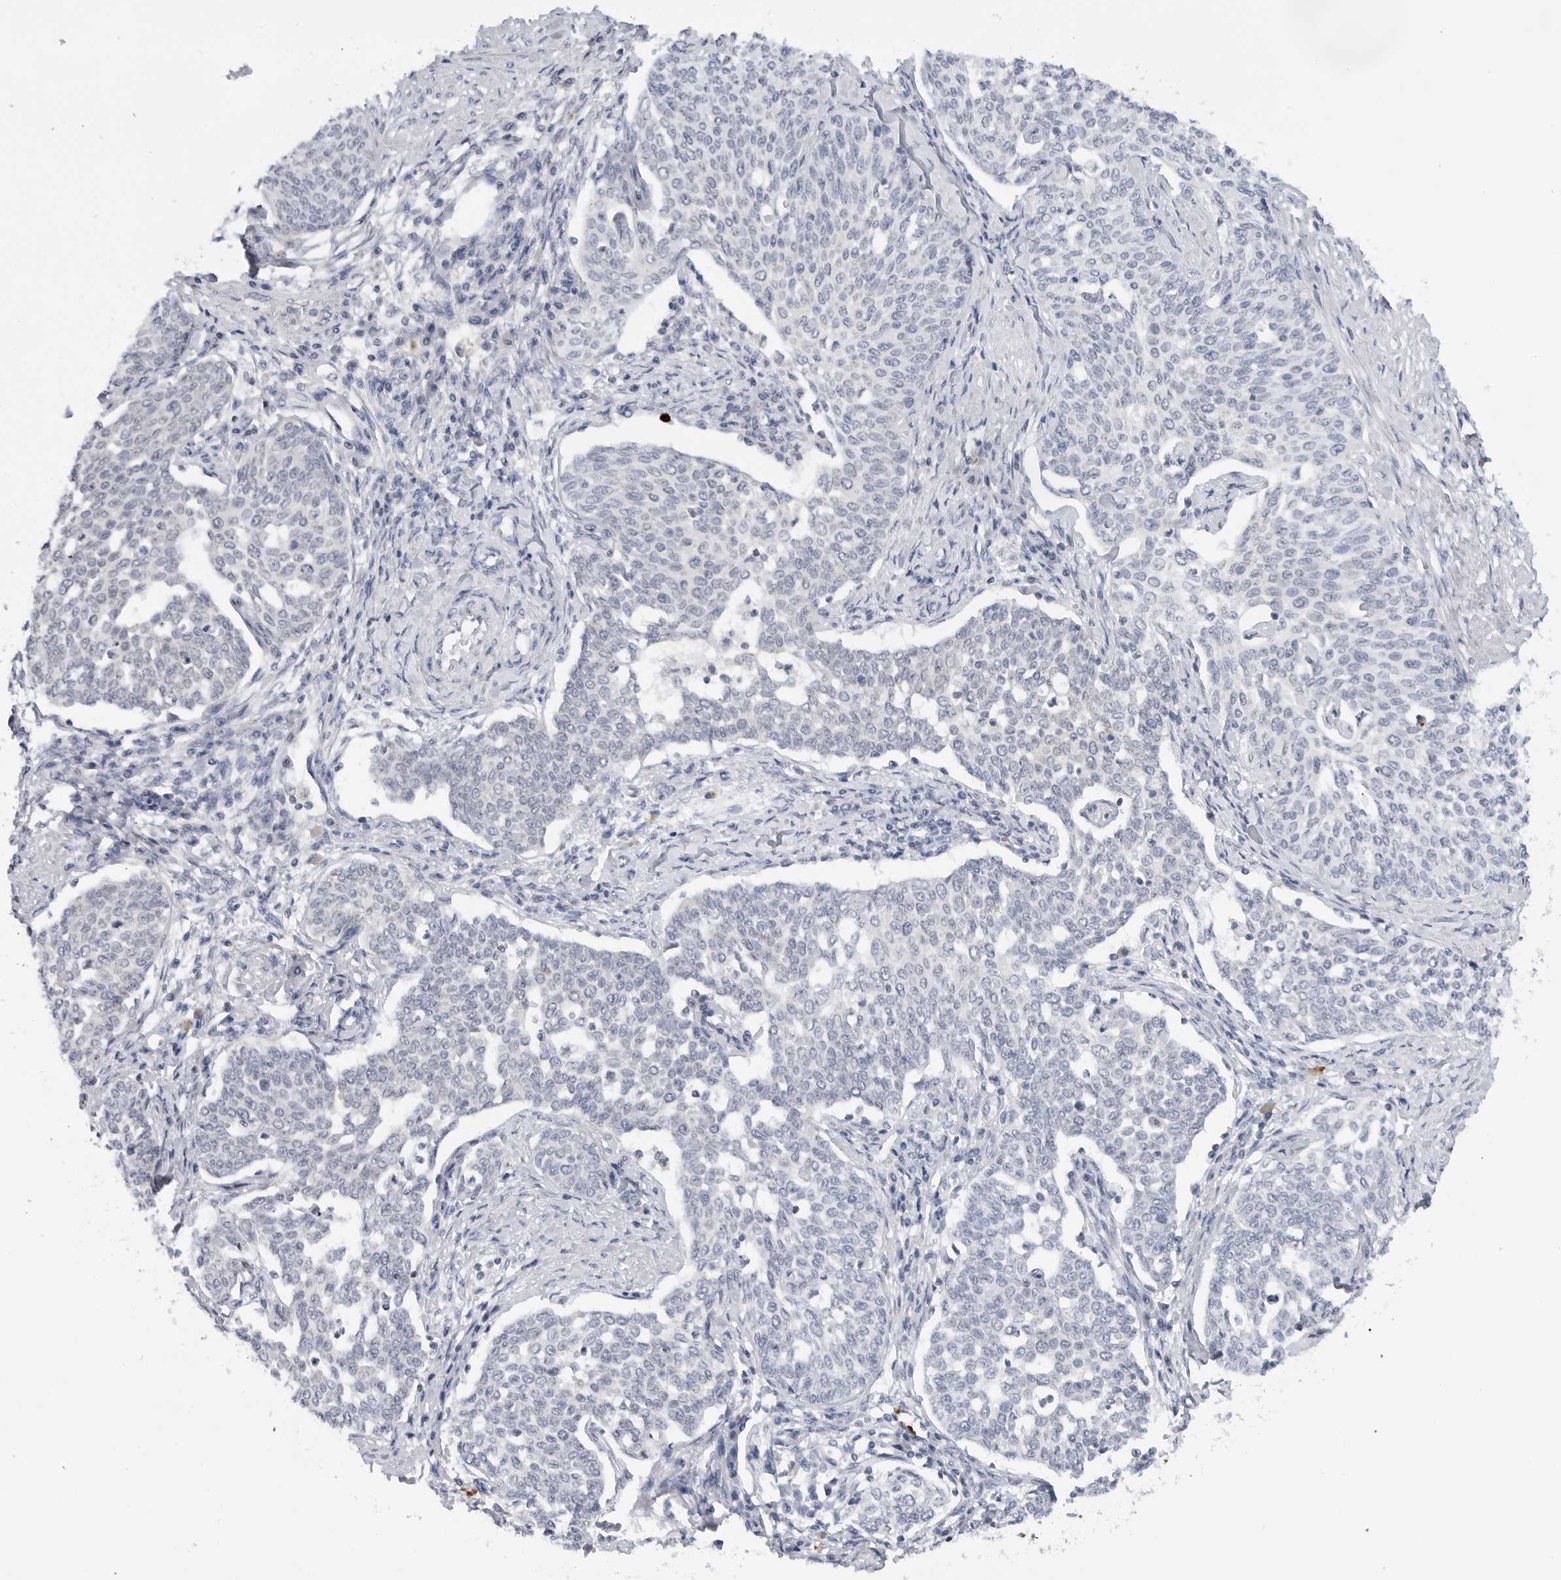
{"staining": {"intensity": "negative", "quantity": "none", "location": "none"}, "tissue": "cervical cancer", "cell_type": "Tumor cells", "image_type": "cancer", "snomed": [{"axis": "morphology", "description": "Squamous cell carcinoma, NOS"}, {"axis": "topography", "description": "Cervix"}], "caption": "Immunohistochemistry histopathology image of cervical squamous cell carcinoma stained for a protein (brown), which reveals no positivity in tumor cells.", "gene": "MAP2K5", "patient": {"sex": "female", "age": 34}}